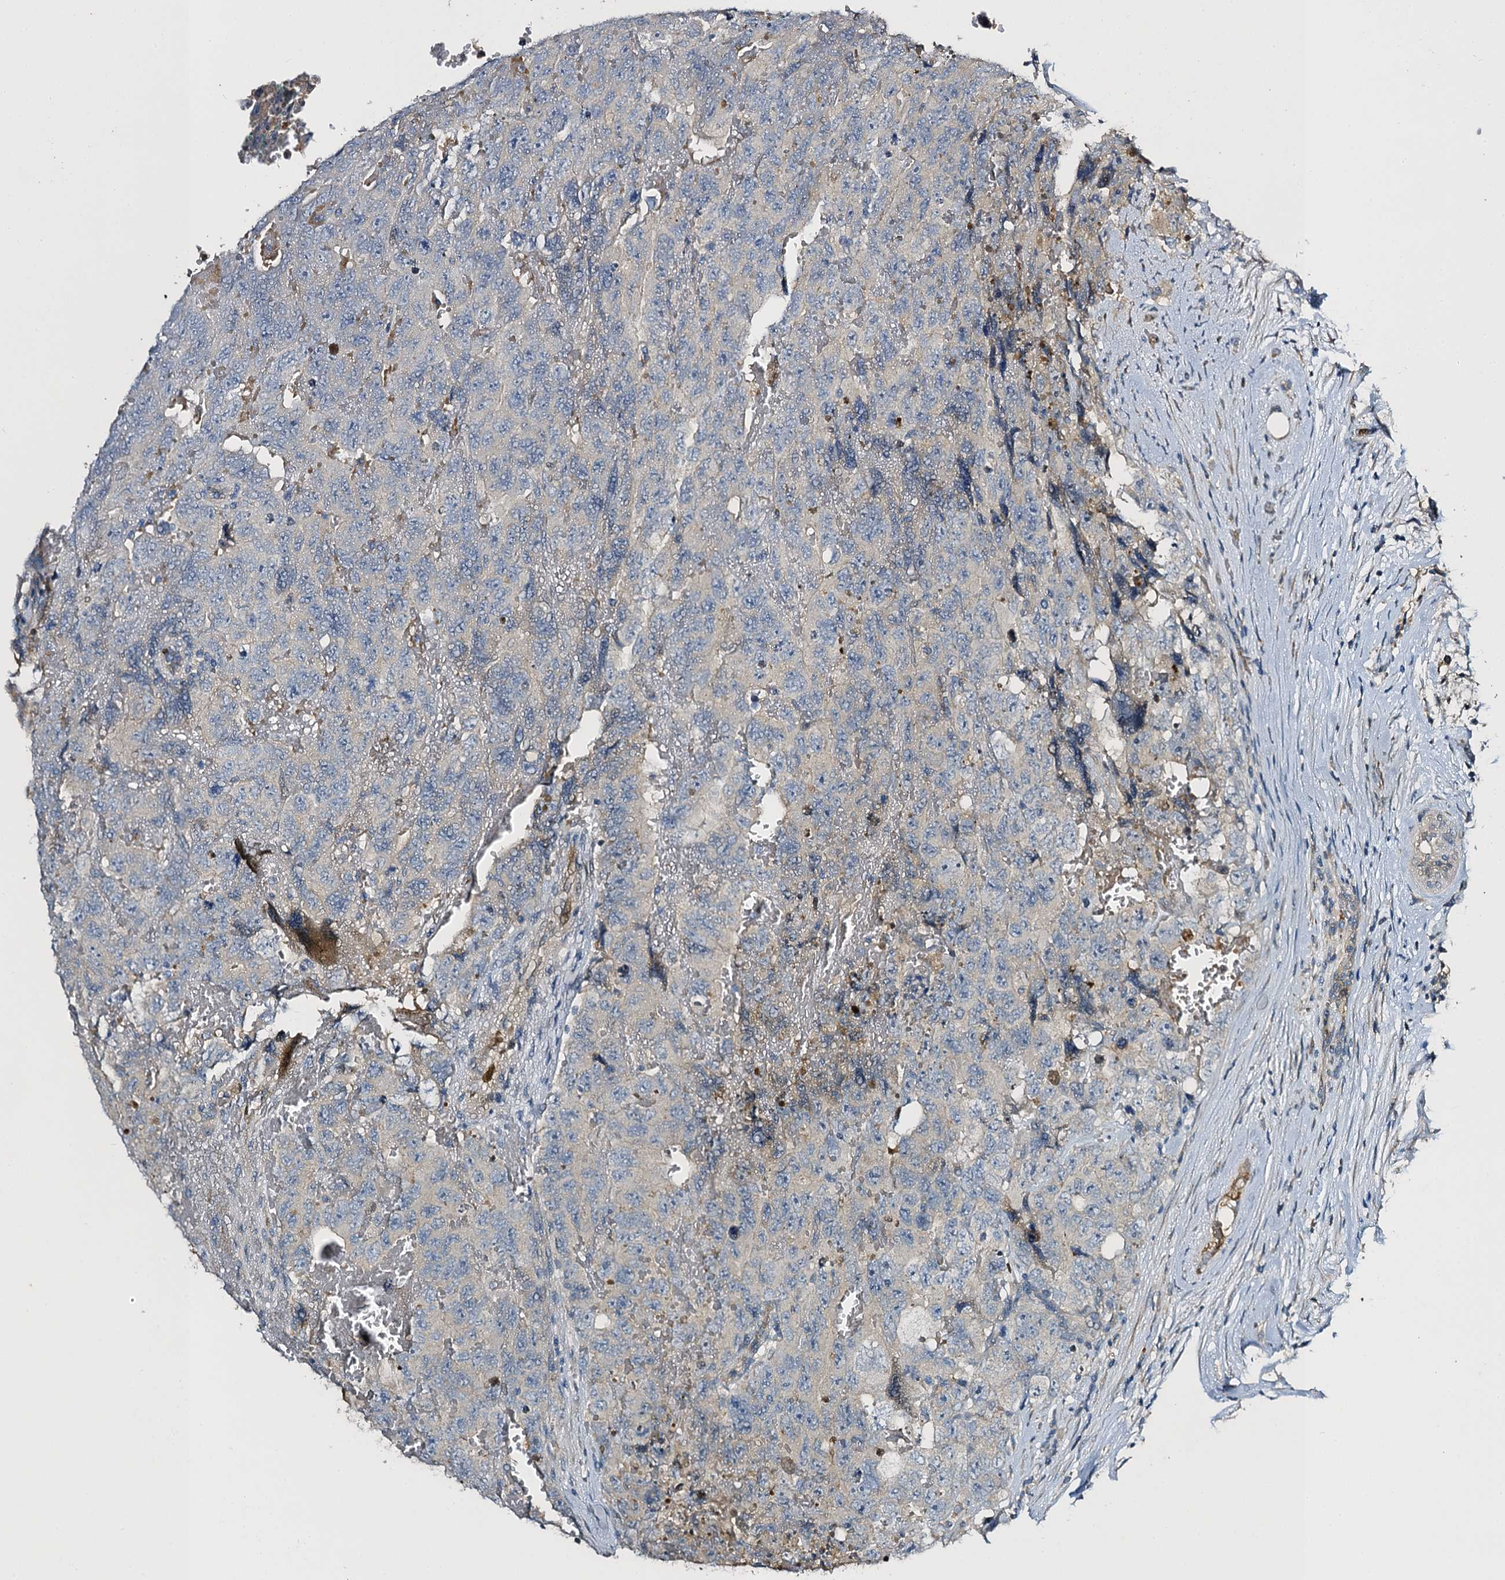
{"staining": {"intensity": "negative", "quantity": "none", "location": "none"}, "tissue": "testis cancer", "cell_type": "Tumor cells", "image_type": "cancer", "snomed": [{"axis": "morphology", "description": "Carcinoma, Embryonal, NOS"}, {"axis": "topography", "description": "Testis"}], "caption": "IHC histopathology image of human testis cancer stained for a protein (brown), which reveals no staining in tumor cells.", "gene": "SLC11A2", "patient": {"sex": "male", "age": 45}}